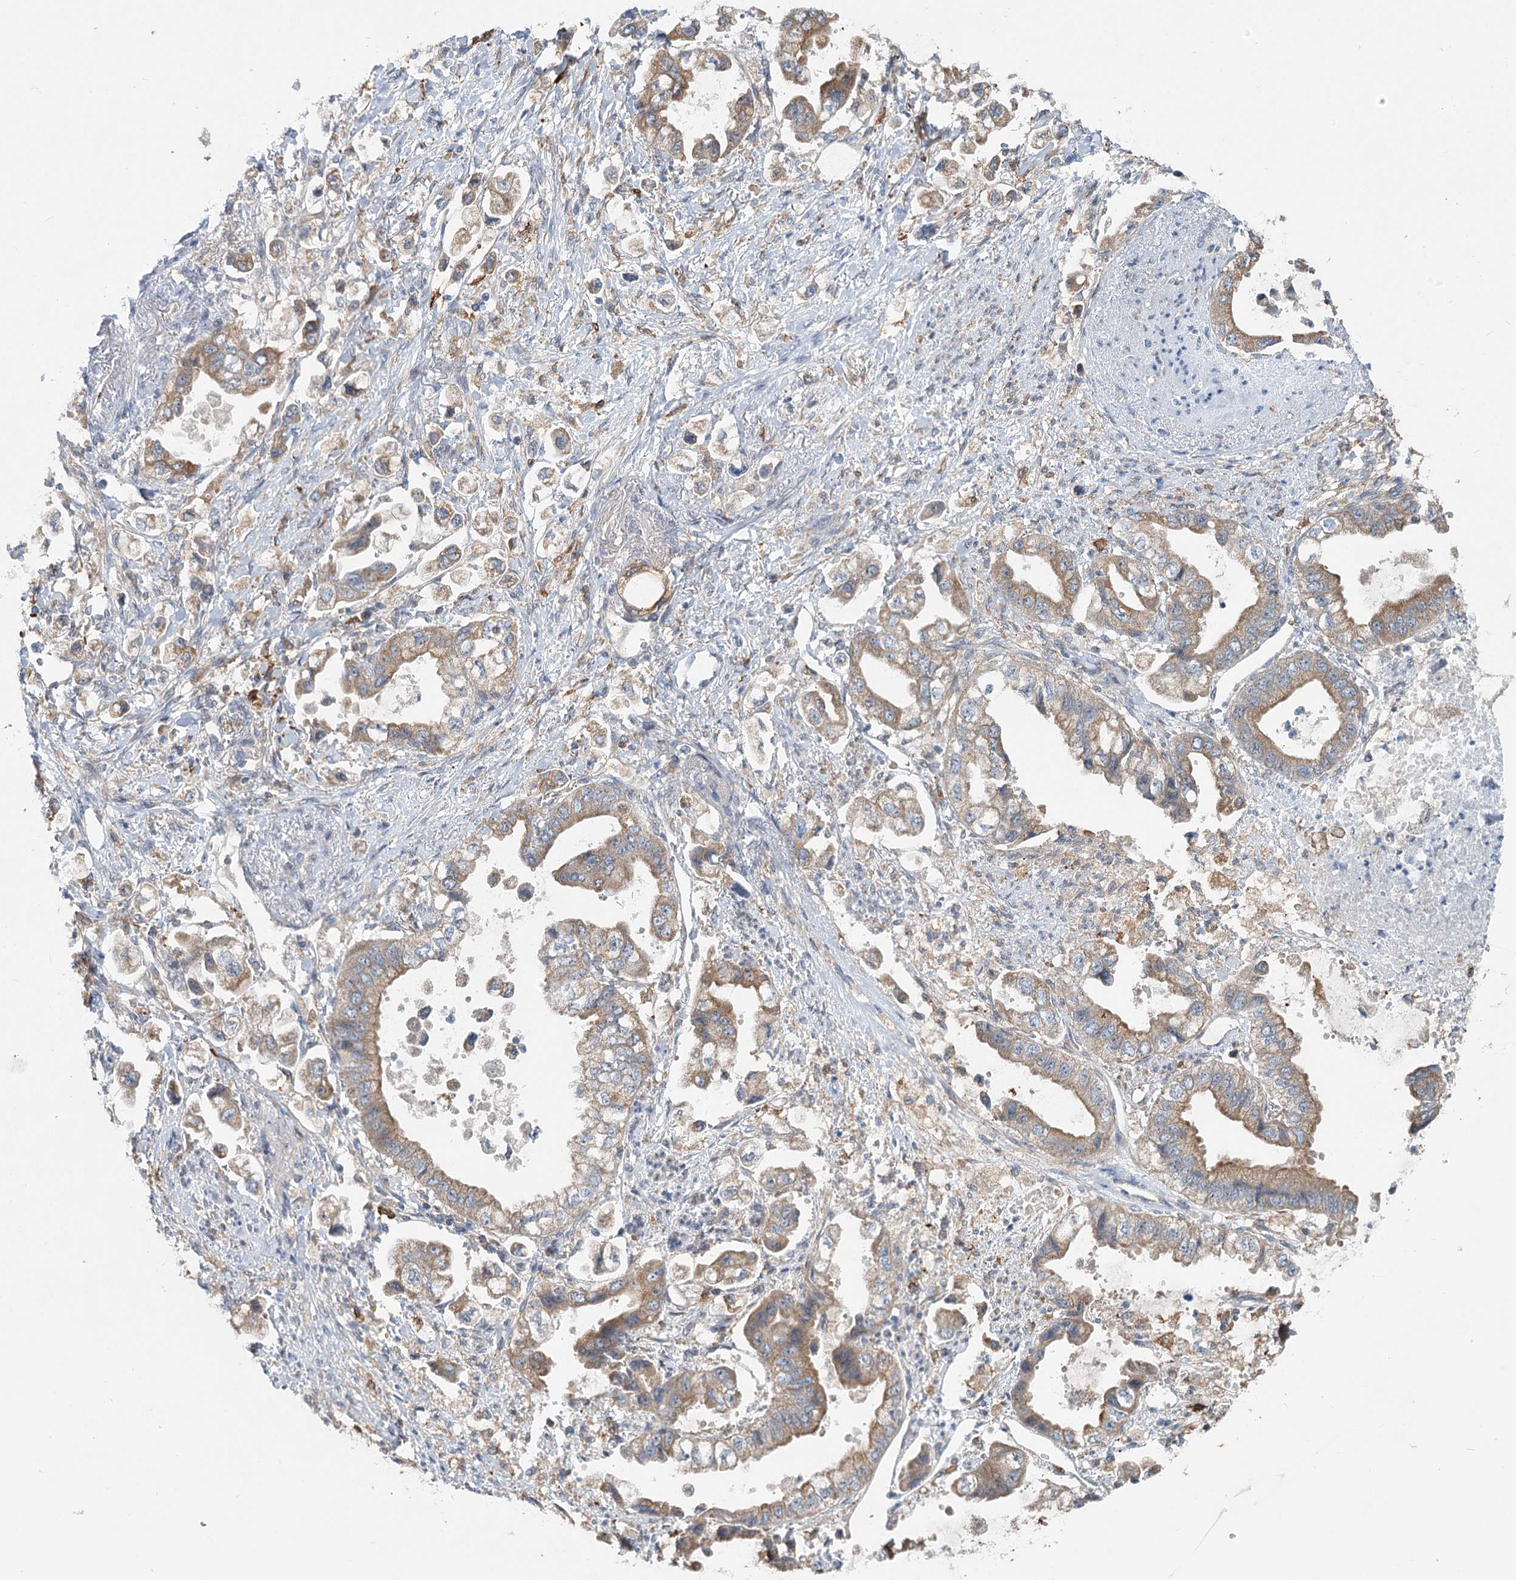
{"staining": {"intensity": "weak", "quantity": ">75%", "location": "cytoplasmic/membranous"}, "tissue": "stomach cancer", "cell_type": "Tumor cells", "image_type": "cancer", "snomed": [{"axis": "morphology", "description": "Adenocarcinoma, NOS"}, {"axis": "topography", "description": "Stomach"}], "caption": "This photomicrograph exhibits IHC staining of human adenocarcinoma (stomach), with low weak cytoplasmic/membranous expression in about >75% of tumor cells.", "gene": "CIB4", "patient": {"sex": "male", "age": 62}}